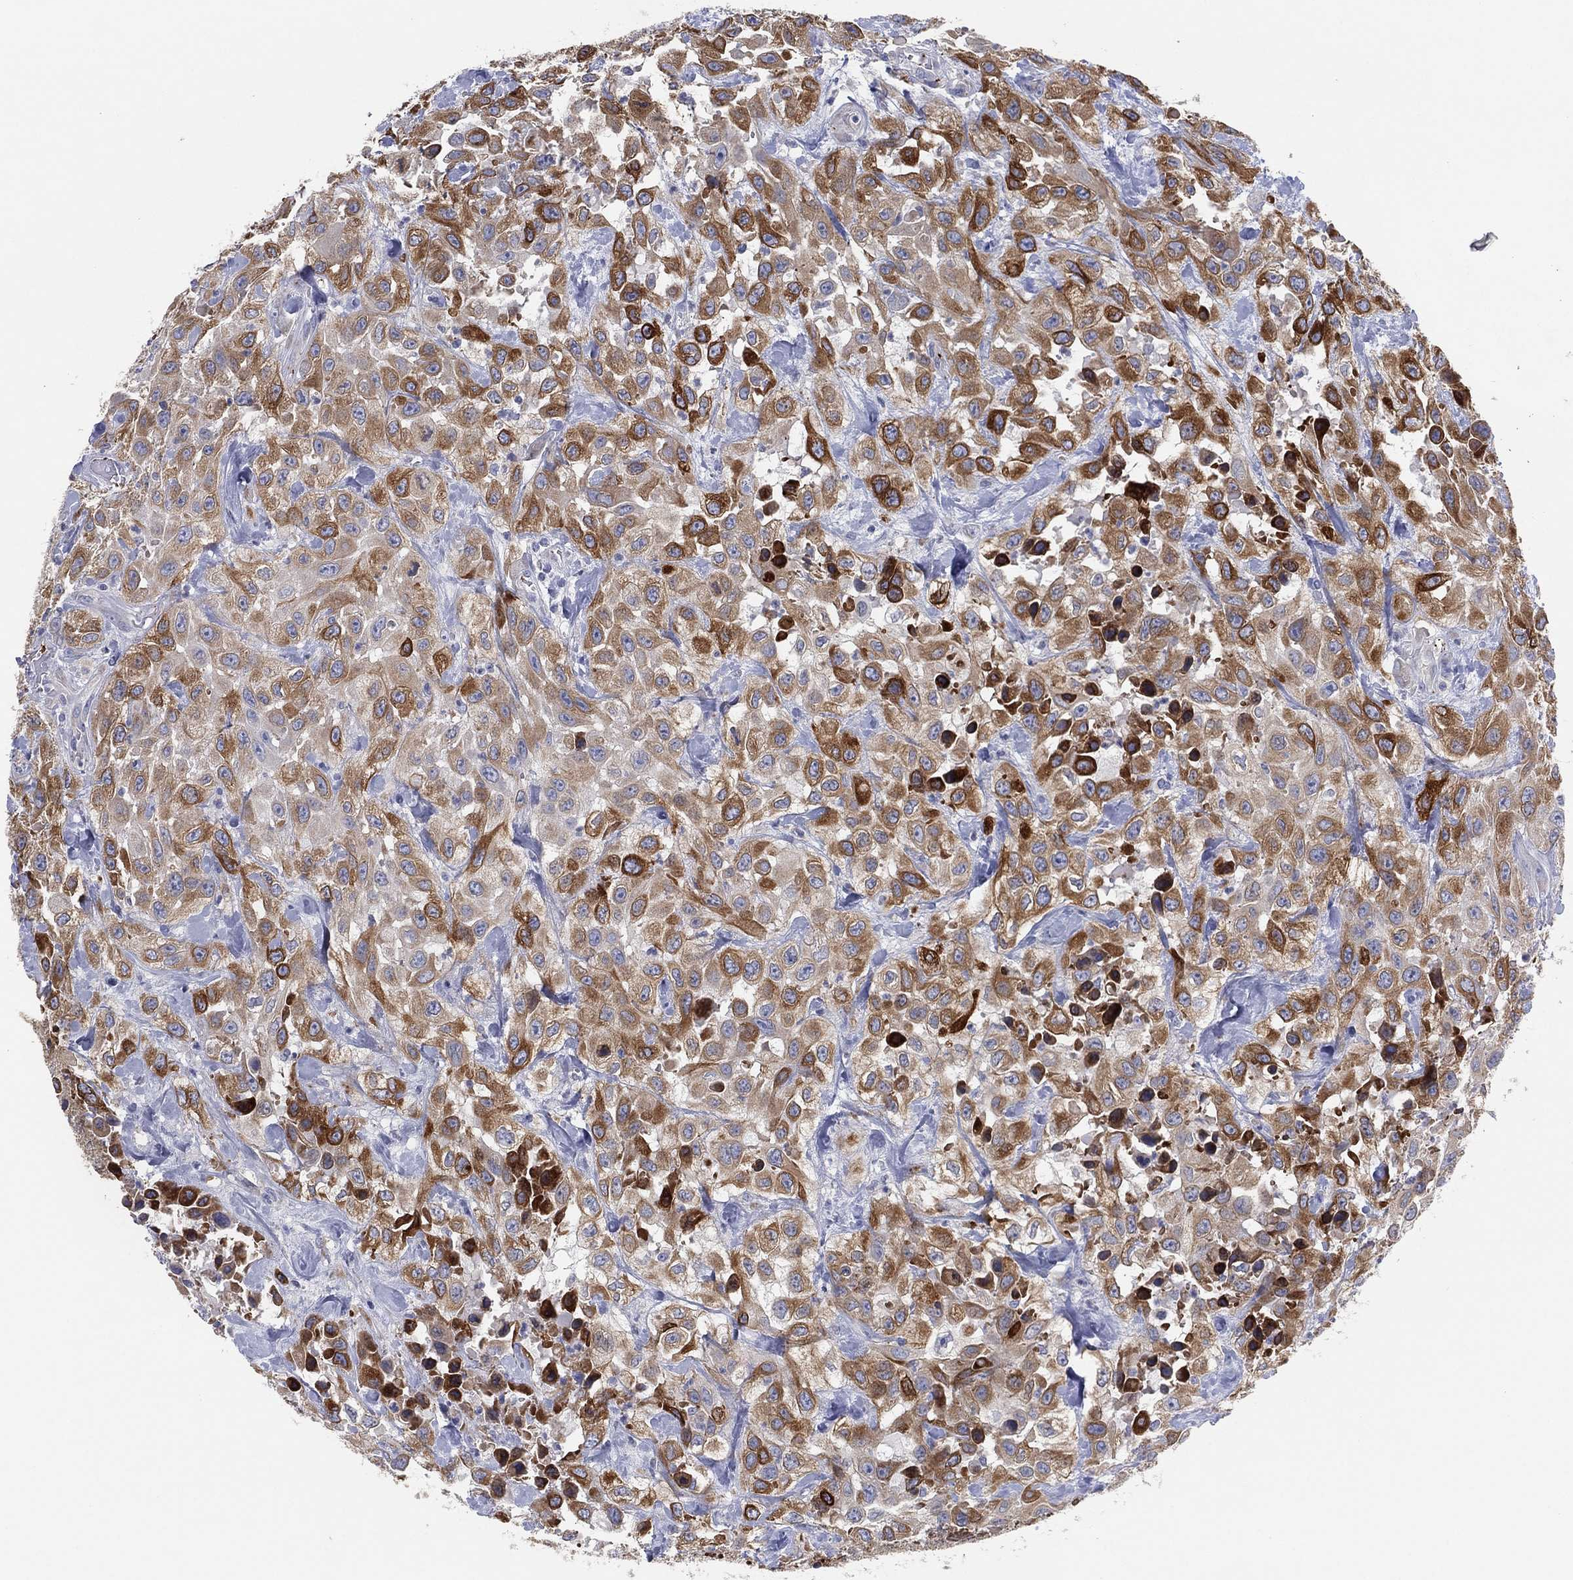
{"staining": {"intensity": "strong", "quantity": "25%-75%", "location": "cytoplasmic/membranous"}, "tissue": "urothelial cancer", "cell_type": "Tumor cells", "image_type": "cancer", "snomed": [{"axis": "morphology", "description": "Urothelial carcinoma, High grade"}, {"axis": "topography", "description": "Urinary bladder"}], "caption": "Human urothelial carcinoma (high-grade) stained for a protein (brown) reveals strong cytoplasmic/membranous positive expression in about 25%-75% of tumor cells.", "gene": "TMEM40", "patient": {"sex": "male", "age": 79}}